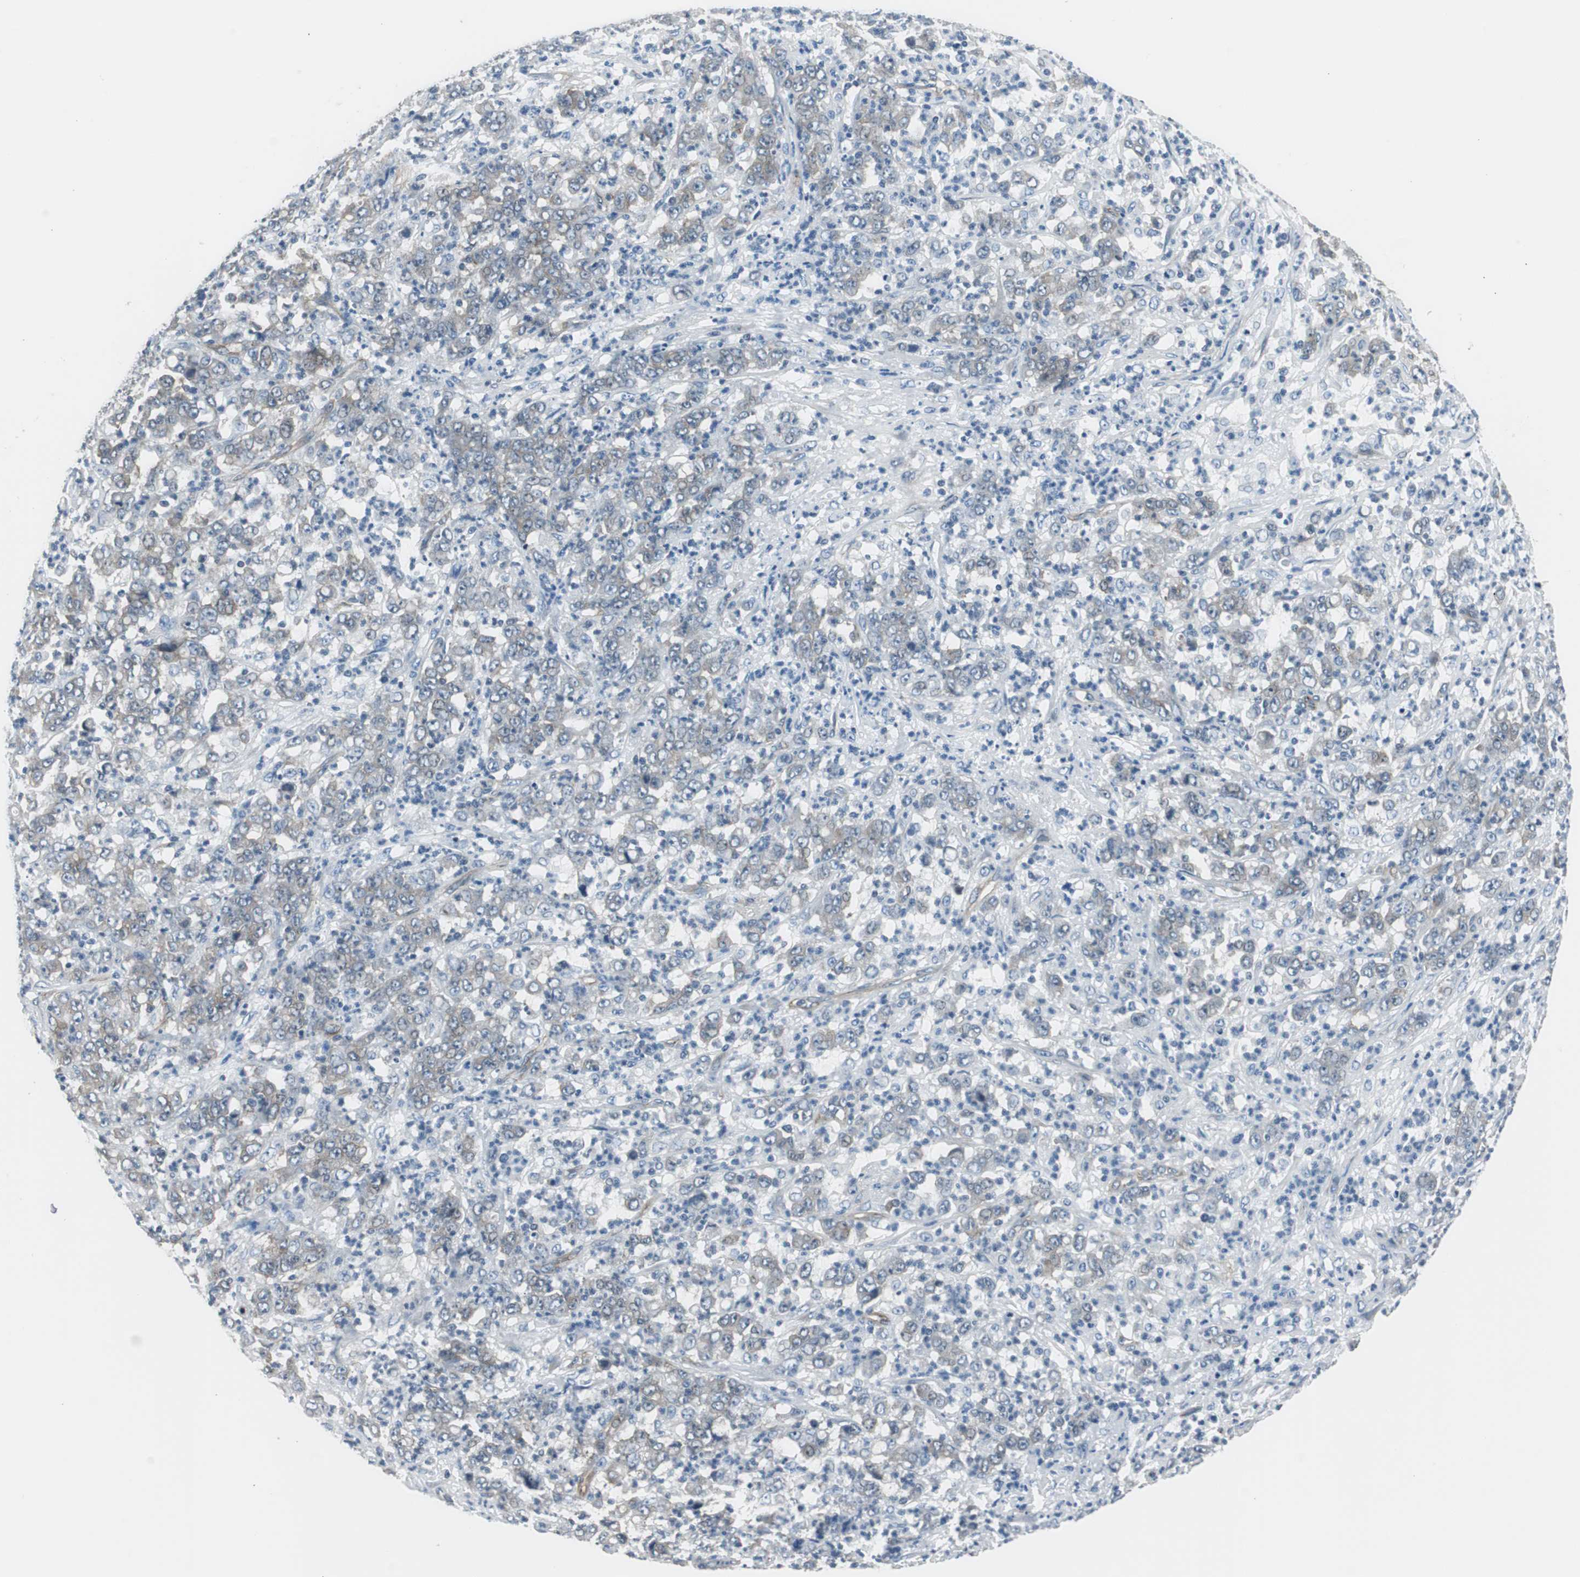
{"staining": {"intensity": "weak", "quantity": ">75%", "location": "cytoplasmic/membranous"}, "tissue": "stomach cancer", "cell_type": "Tumor cells", "image_type": "cancer", "snomed": [{"axis": "morphology", "description": "Adenocarcinoma, NOS"}, {"axis": "topography", "description": "Stomach, lower"}], "caption": "This histopathology image reveals IHC staining of adenocarcinoma (stomach), with low weak cytoplasmic/membranous positivity in about >75% of tumor cells.", "gene": "STXBP4", "patient": {"sex": "female", "age": 71}}